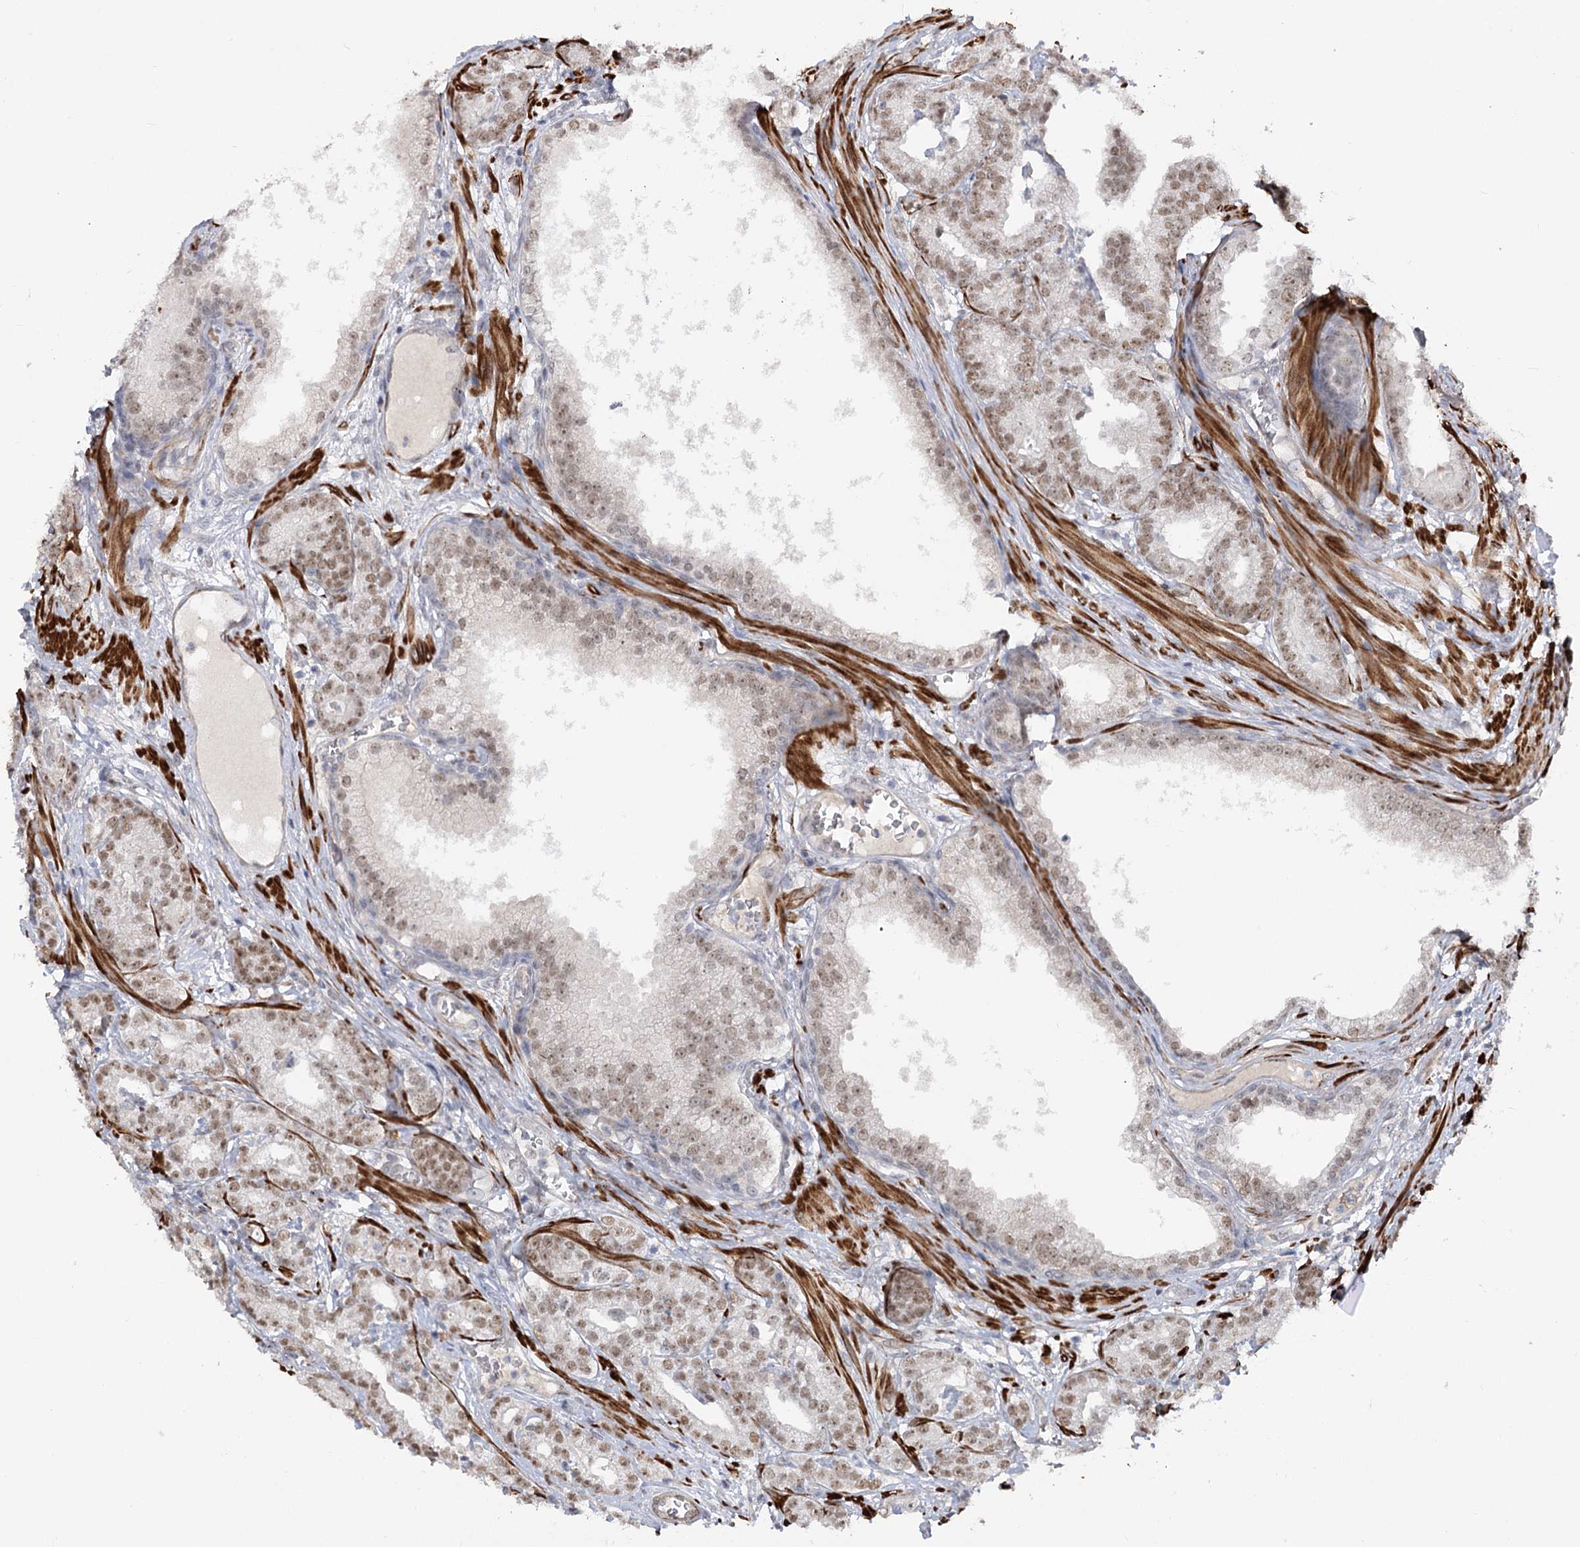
{"staining": {"intensity": "weak", "quantity": ">75%", "location": "nuclear"}, "tissue": "prostate cancer", "cell_type": "Tumor cells", "image_type": "cancer", "snomed": [{"axis": "morphology", "description": "Adenocarcinoma, High grade"}, {"axis": "topography", "description": "Prostate"}], "caption": "Tumor cells reveal low levels of weak nuclear expression in approximately >75% of cells in human prostate cancer.", "gene": "ZSCAN23", "patient": {"sex": "male", "age": 69}}